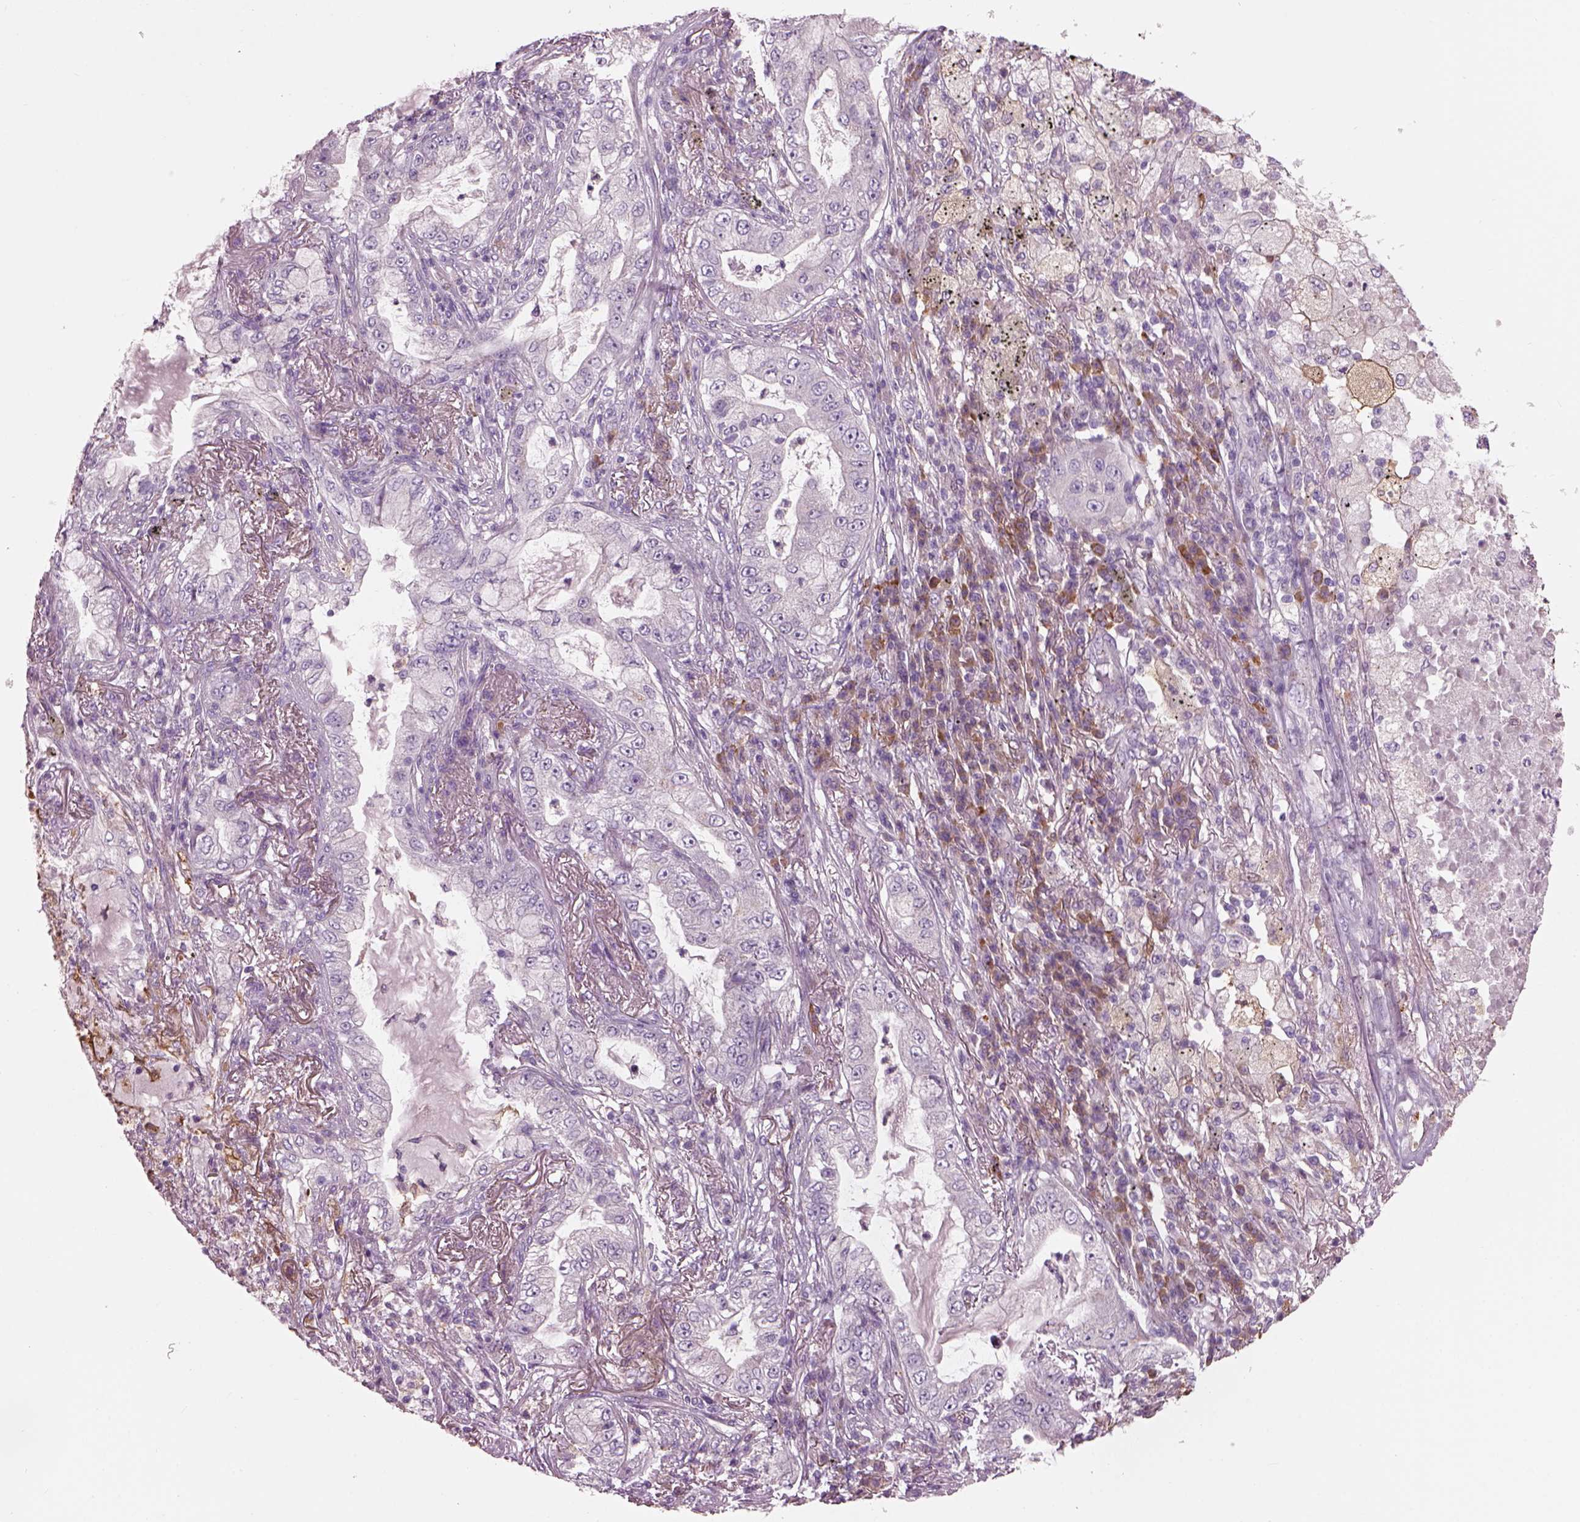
{"staining": {"intensity": "negative", "quantity": "none", "location": "none"}, "tissue": "lung cancer", "cell_type": "Tumor cells", "image_type": "cancer", "snomed": [{"axis": "morphology", "description": "Adenocarcinoma, NOS"}, {"axis": "topography", "description": "Lung"}], "caption": "Lung cancer (adenocarcinoma) was stained to show a protein in brown. There is no significant expression in tumor cells.", "gene": "ADGRG5", "patient": {"sex": "female", "age": 73}}